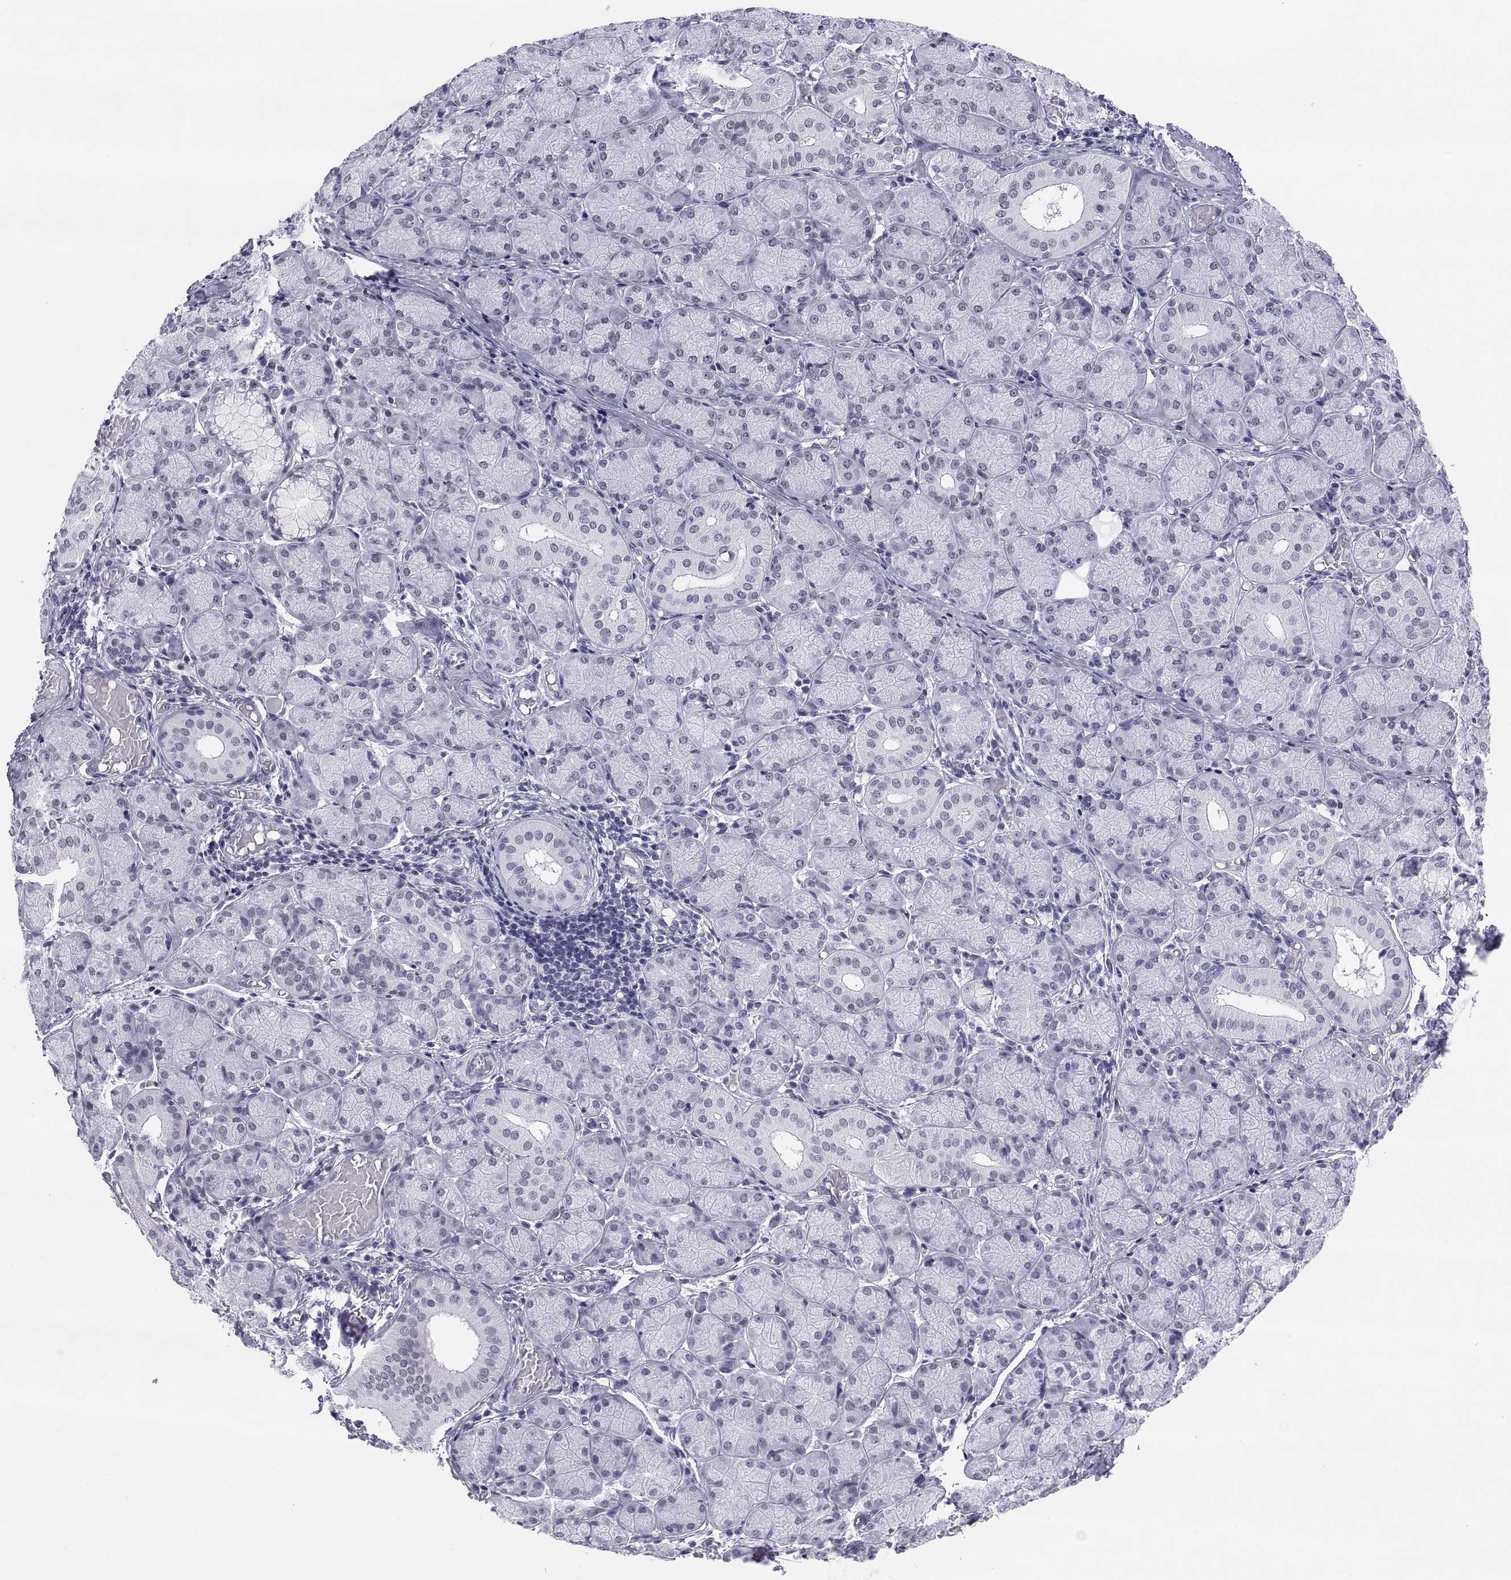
{"staining": {"intensity": "negative", "quantity": "none", "location": "none"}, "tissue": "salivary gland", "cell_type": "Glandular cells", "image_type": "normal", "snomed": [{"axis": "morphology", "description": "Normal tissue, NOS"}, {"axis": "topography", "description": "Salivary gland"}, {"axis": "topography", "description": "Peripheral nerve tissue"}], "caption": "This photomicrograph is of normal salivary gland stained with immunohistochemistry to label a protein in brown with the nuclei are counter-stained blue. There is no expression in glandular cells. (IHC, brightfield microscopy, high magnification).", "gene": "NEUROD6", "patient": {"sex": "female", "age": 24}}